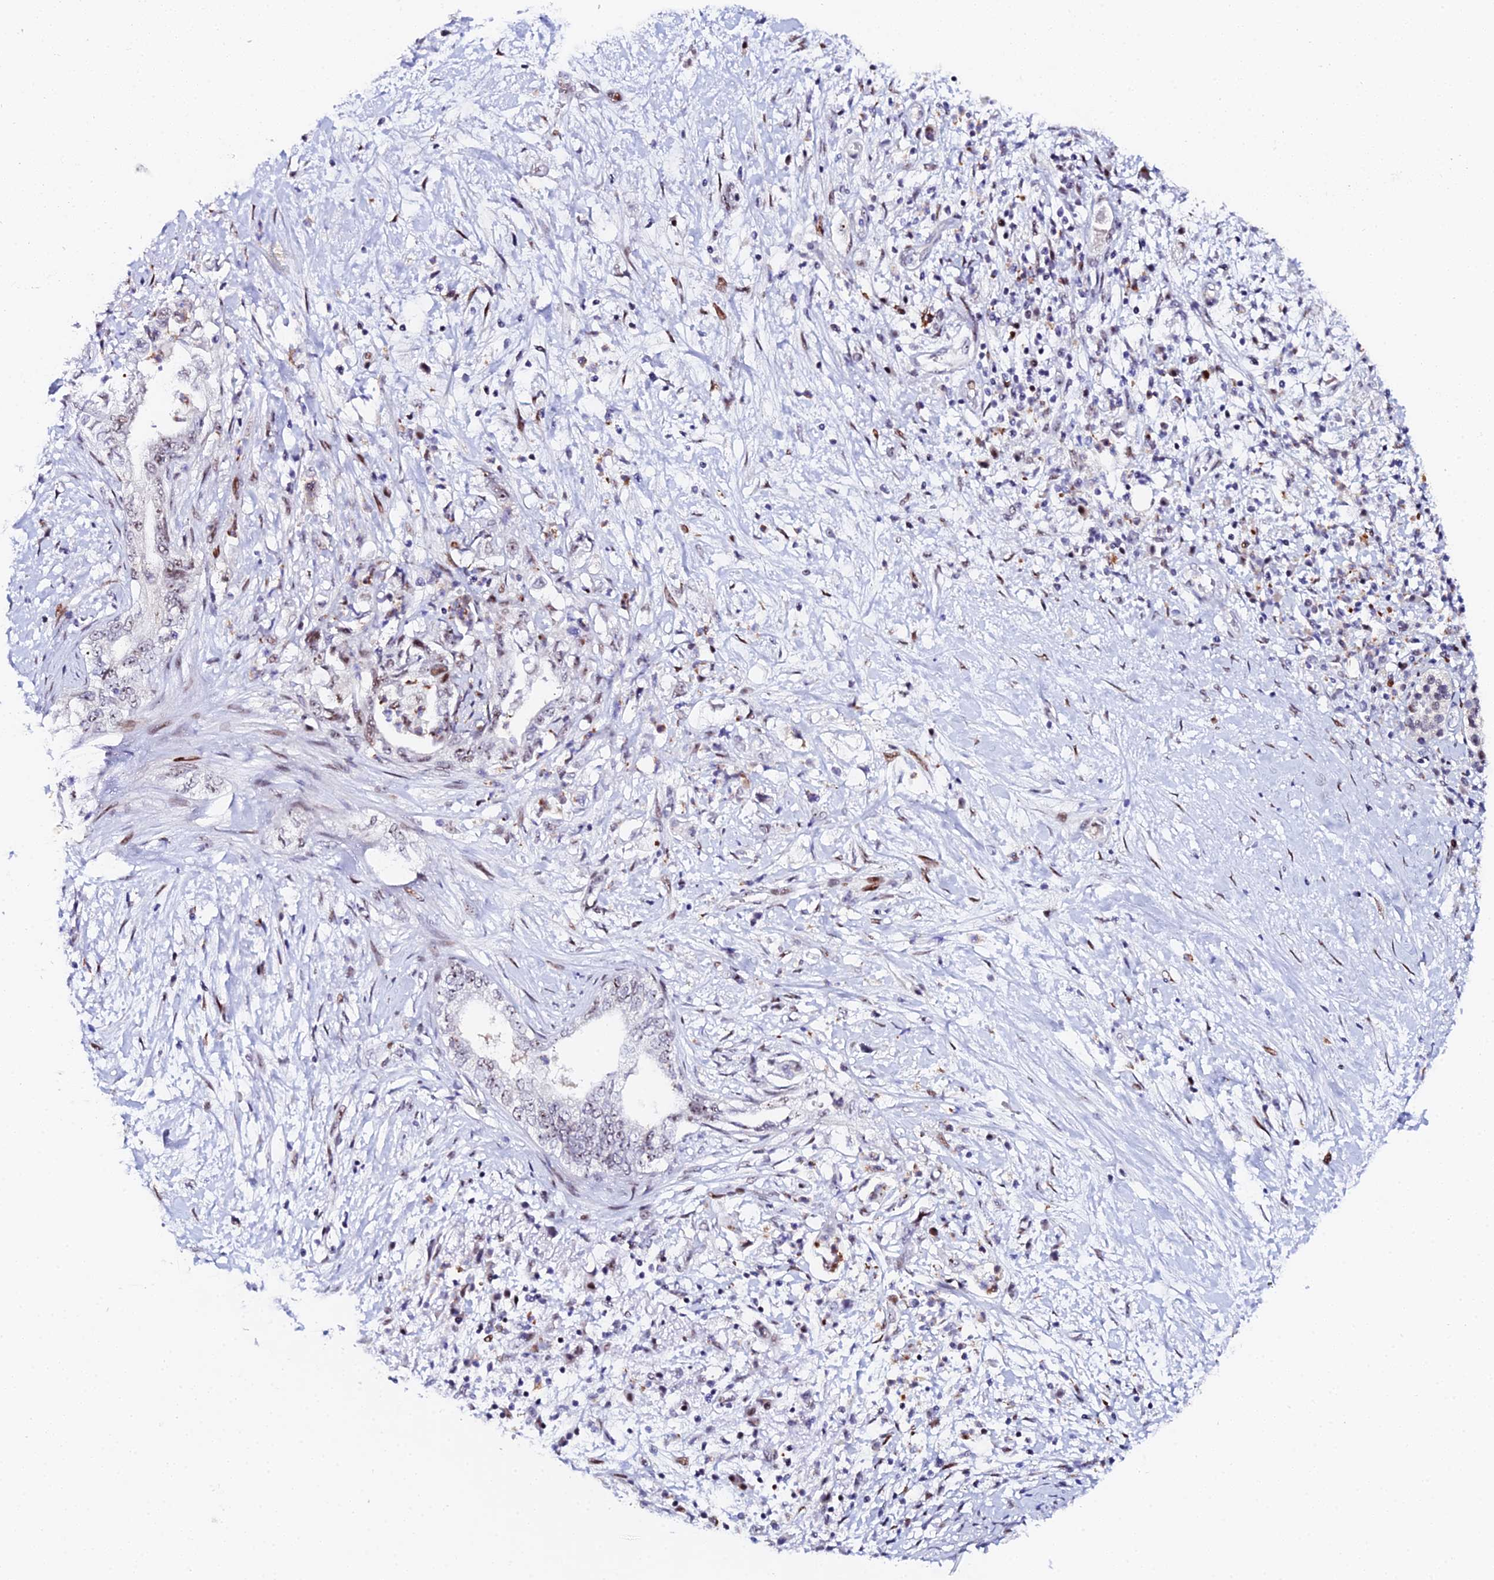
{"staining": {"intensity": "weak", "quantity": "25%-75%", "location": "nuclear"}, "tissue": "pancreatic cancer", "cell_type": "Tumor cells", "image_type": "cancer", "snomed": [{"axis": "morphology", "description": "Adenocarcinoma, NOS"}, {"axis": "topography", "description": "Pancreas"}], "caption": "The image reveals a brown stain indicating the presence of a protein in the nuclear of tumor cells in adenocarcinoma (pancreatic). (DAB = brown stain, brightfield microscopy at high magnification).", "gene": "TIFA", "patient": {"sex": "female", "age": 73}}